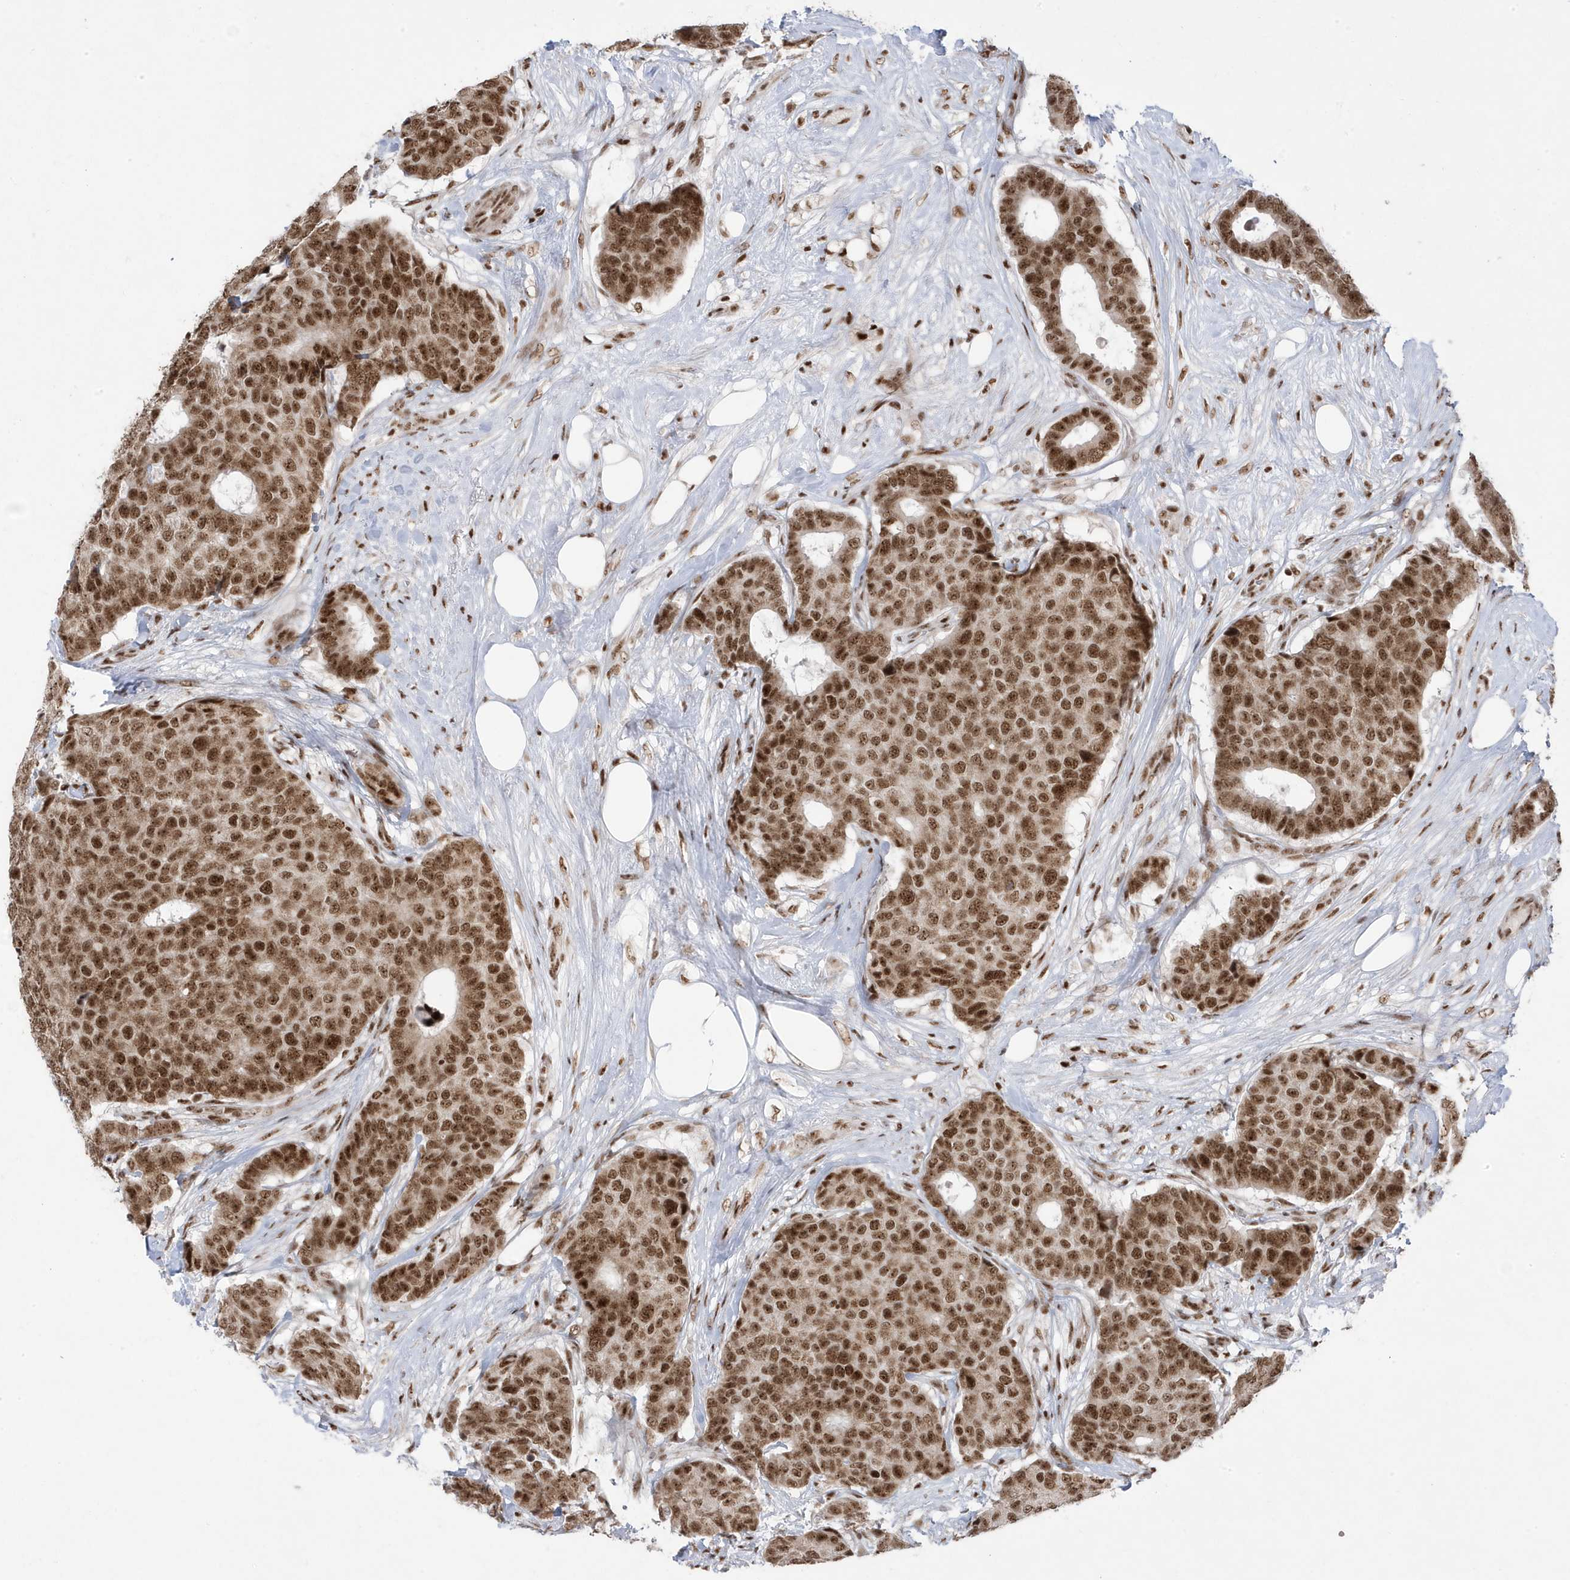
{"staining": {"intensity": "strong", "quantity": ">75%", "location": "cytoplasmic/membranous,nuclear"}, "tissue": "breast cancer", "cell_type": "Tumor cells", "image_type": "cancer", "snomed": [{"axis": "morphology", "description": "Duct carcinoma"}, {"axis": "topography", "description": "Breast"}], "caption": "Human breast cancer stained with a protein marker demonstrates strong staining in tumor cells.", "gene": "MTREX", "patient": {"sex": "female", "age": 75}}